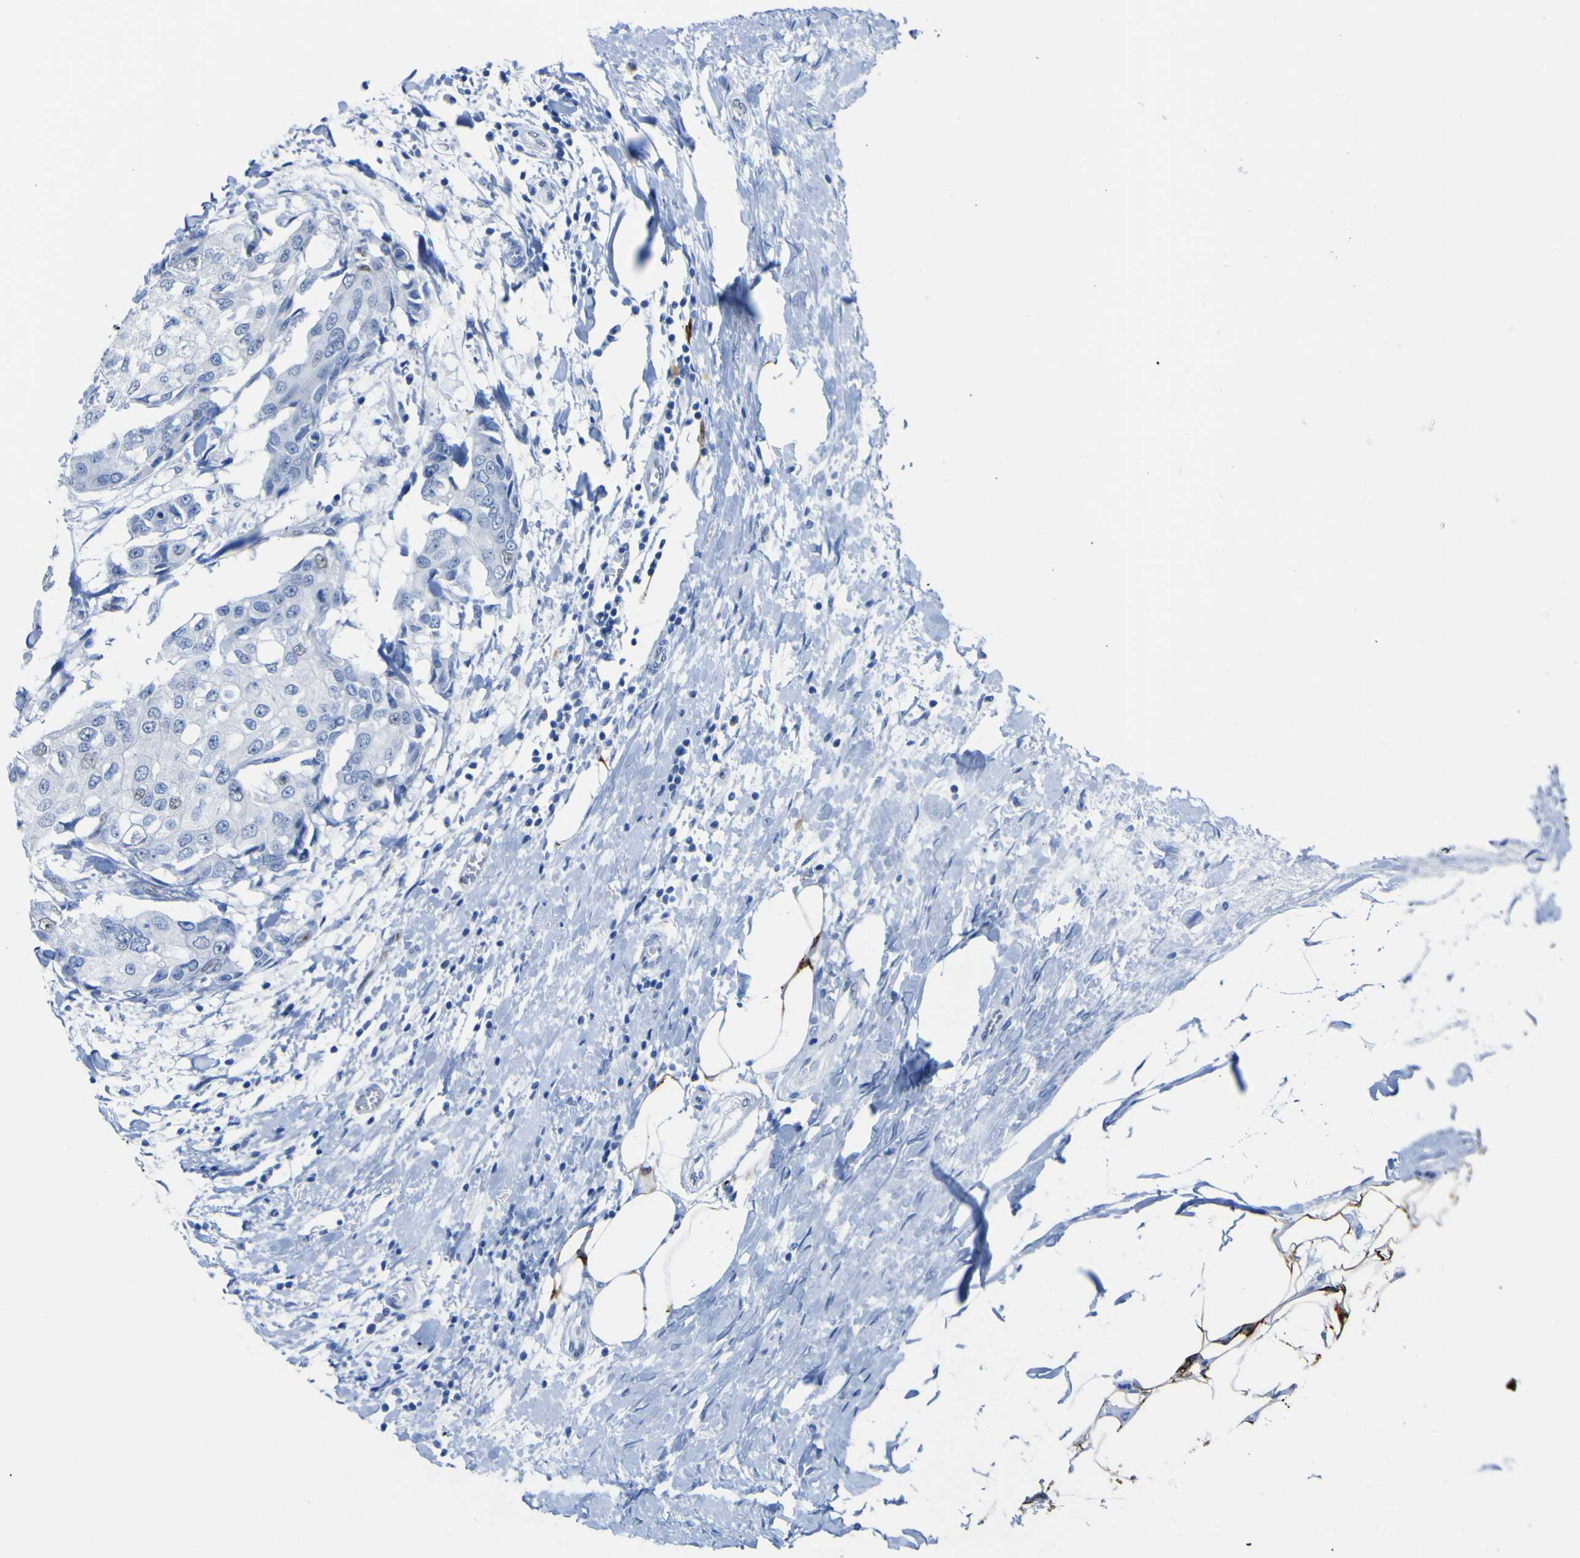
{"staining": {"intensity": "negative", "quantity": "none", "location": "none"}, "tissue": "breast cancer", "cell_type": "Tumor cells", "image_type": "cancer", "snomed": [{"axis": "morphology", "description": "Duct carcinoma"}, {"axis": "topography", "description": "Breast"}], "caption": "IHC photomicrograph of human breast cancer (infiltrating ductal carcinoma) stained for a protein (brown), which displays no positivity in tumor cells.", "gene": "DACH1", "patient": {"sex": "female", "age": 27}}